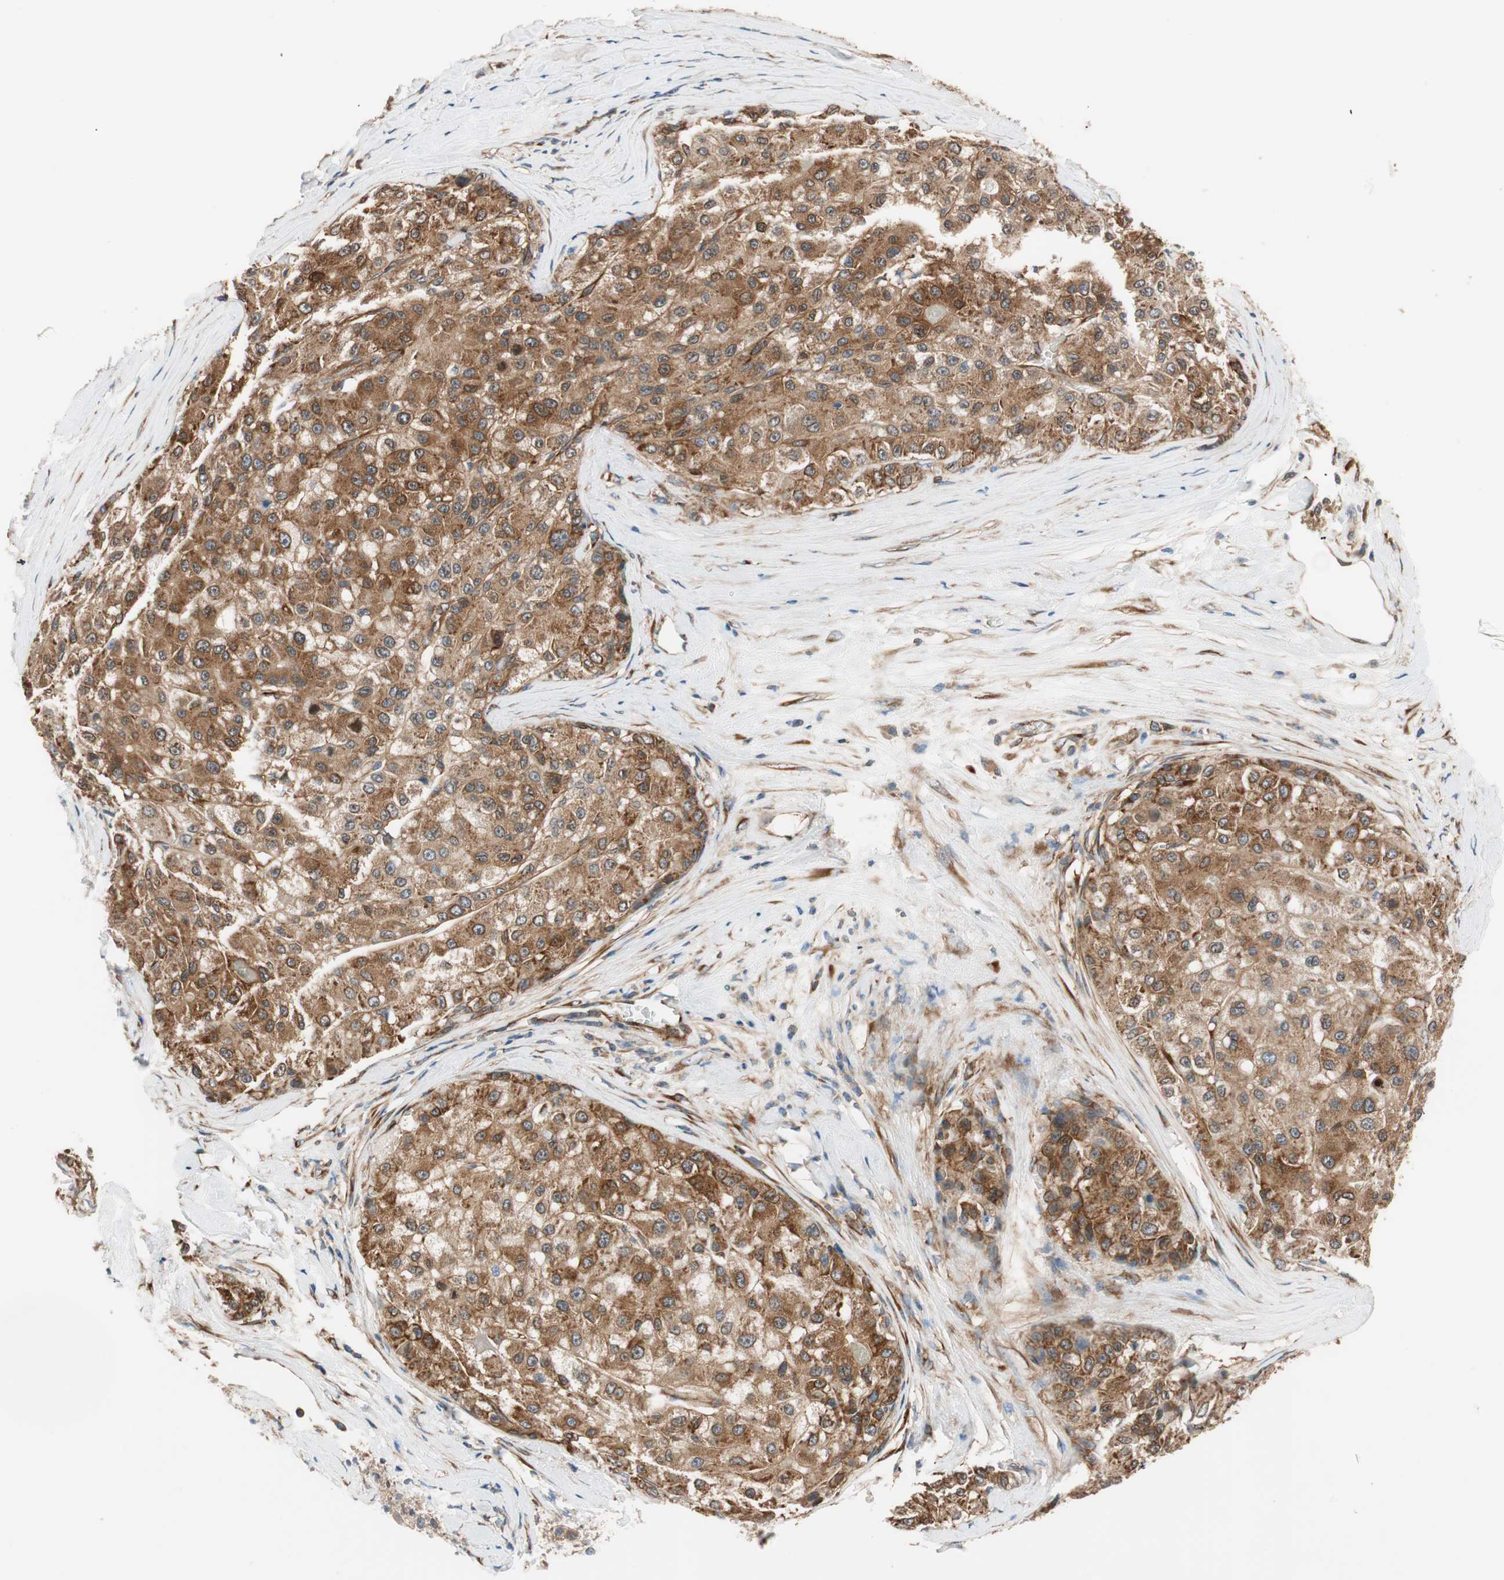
{"staining": {"intensity": "moderate", "quantity": ">75%", "location": "cytoplasmic/membranous"}, "tissue": "liver cancer", "cell_type": "Tumor cells", "image_type": "cancer", "snomed": [{"axis": "morphology", "description": "Carcinoma, Hepatocellular, NOS"}, {"axis": "topography", "description": "Liver"}], "caption": "A brown stain highlights moderate cytoplasmic/membranous staining of a protein in liver cancer (hepatocellular carcinoma) tumor cells.", "gene": "WASL", "patient": {"sex": "male", "age": 80}}